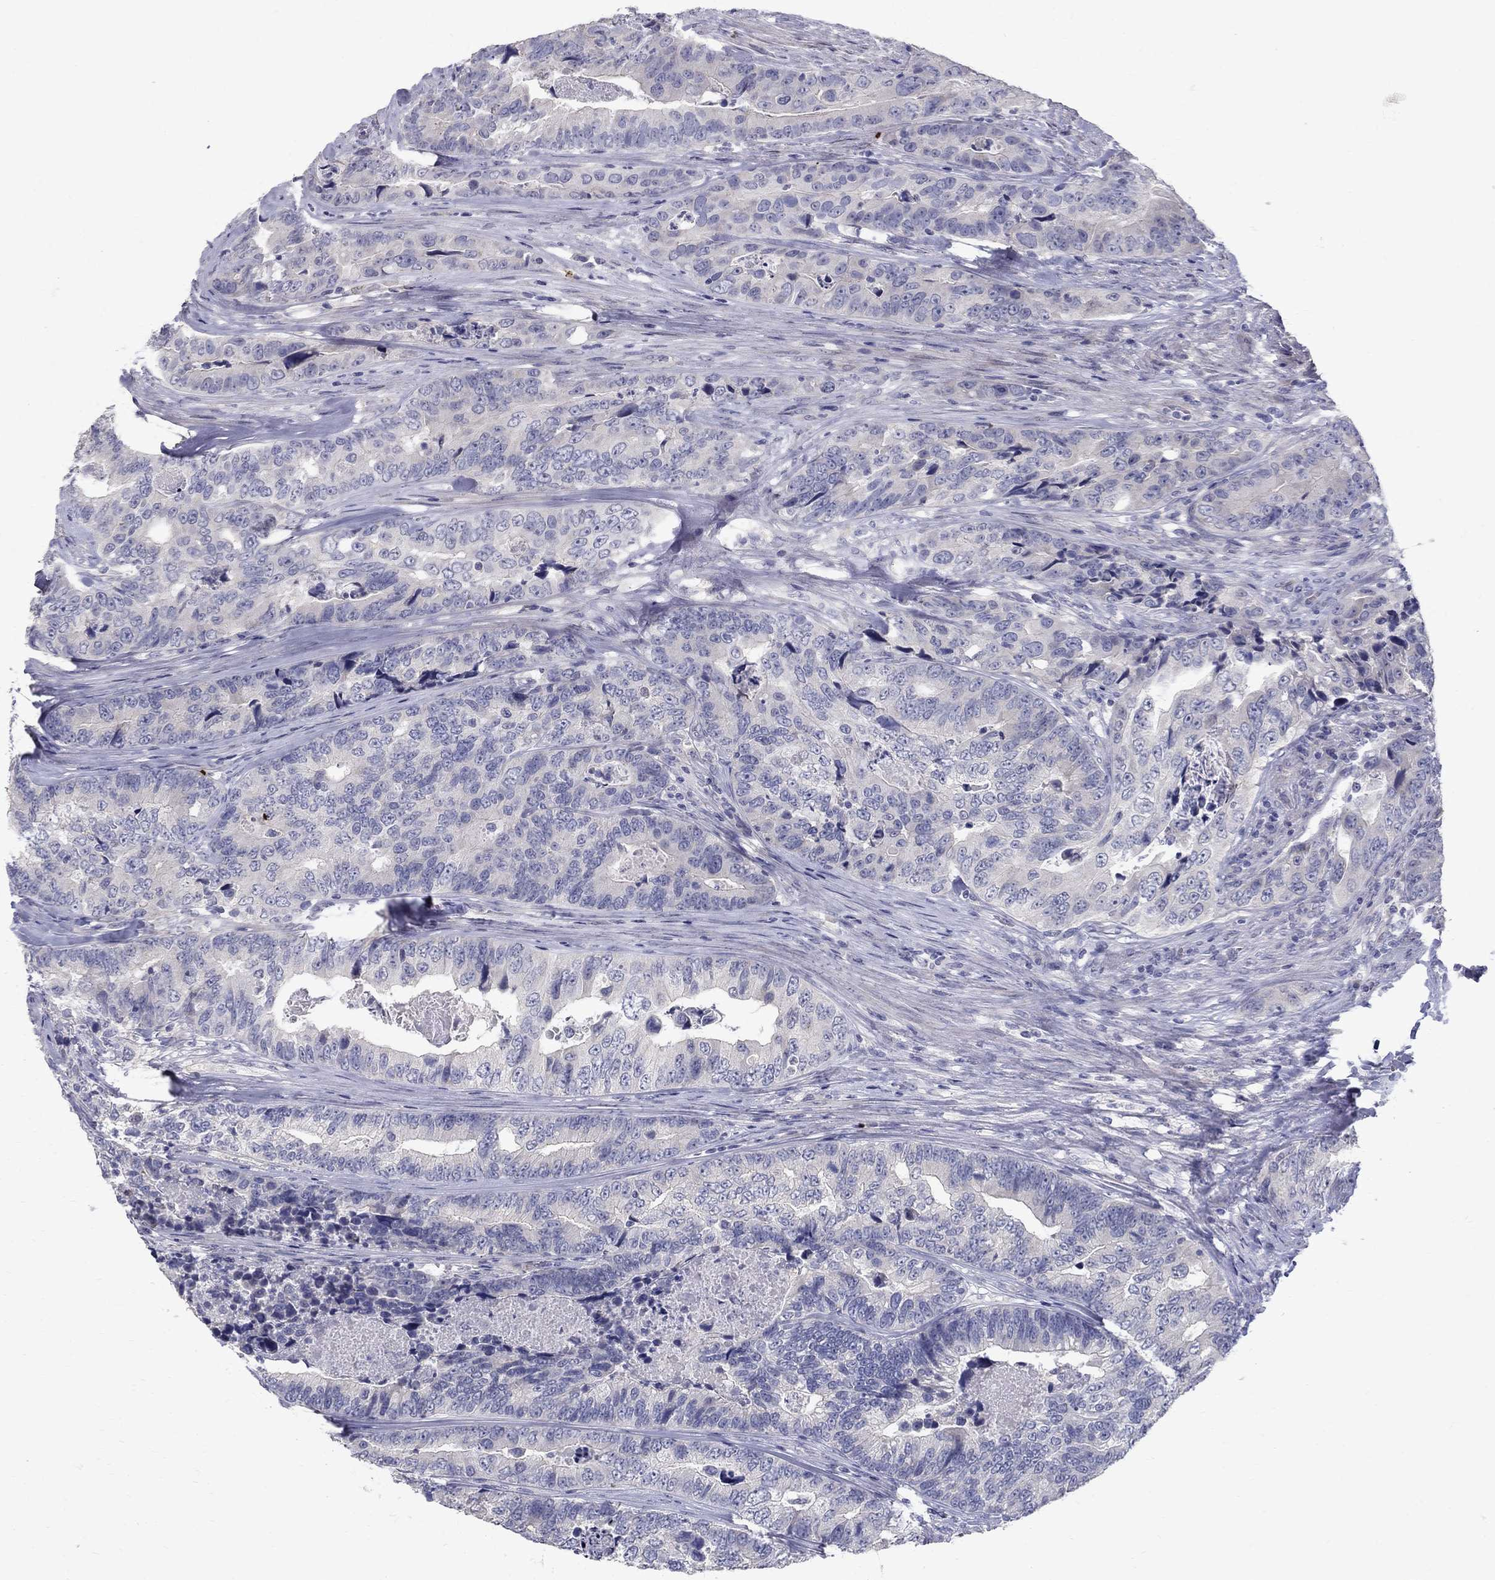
{"staining": {"intensity": "negative", "quantity": "none", "location": "none"}, "tissue": "colorectal cancer", "cell_type": "Tumor cells", "image_type": "cancer", "snomed": [{"axis": "morphology", "description": "Adenocarcinoma, NOS"}, {"axis": "topography", "description": "Colon"}], "caption": "A micrograph of human colorectal adenocarcinoma is negative for staining in tumor cells. The staining was performed using DAB to visualize the protein expression in brown, while the nuclei were stained in blue with hematoxylin (Magnification: 20x).", "gene": "TP53TG5", "patient": {"sex": "female", "age": 72}}